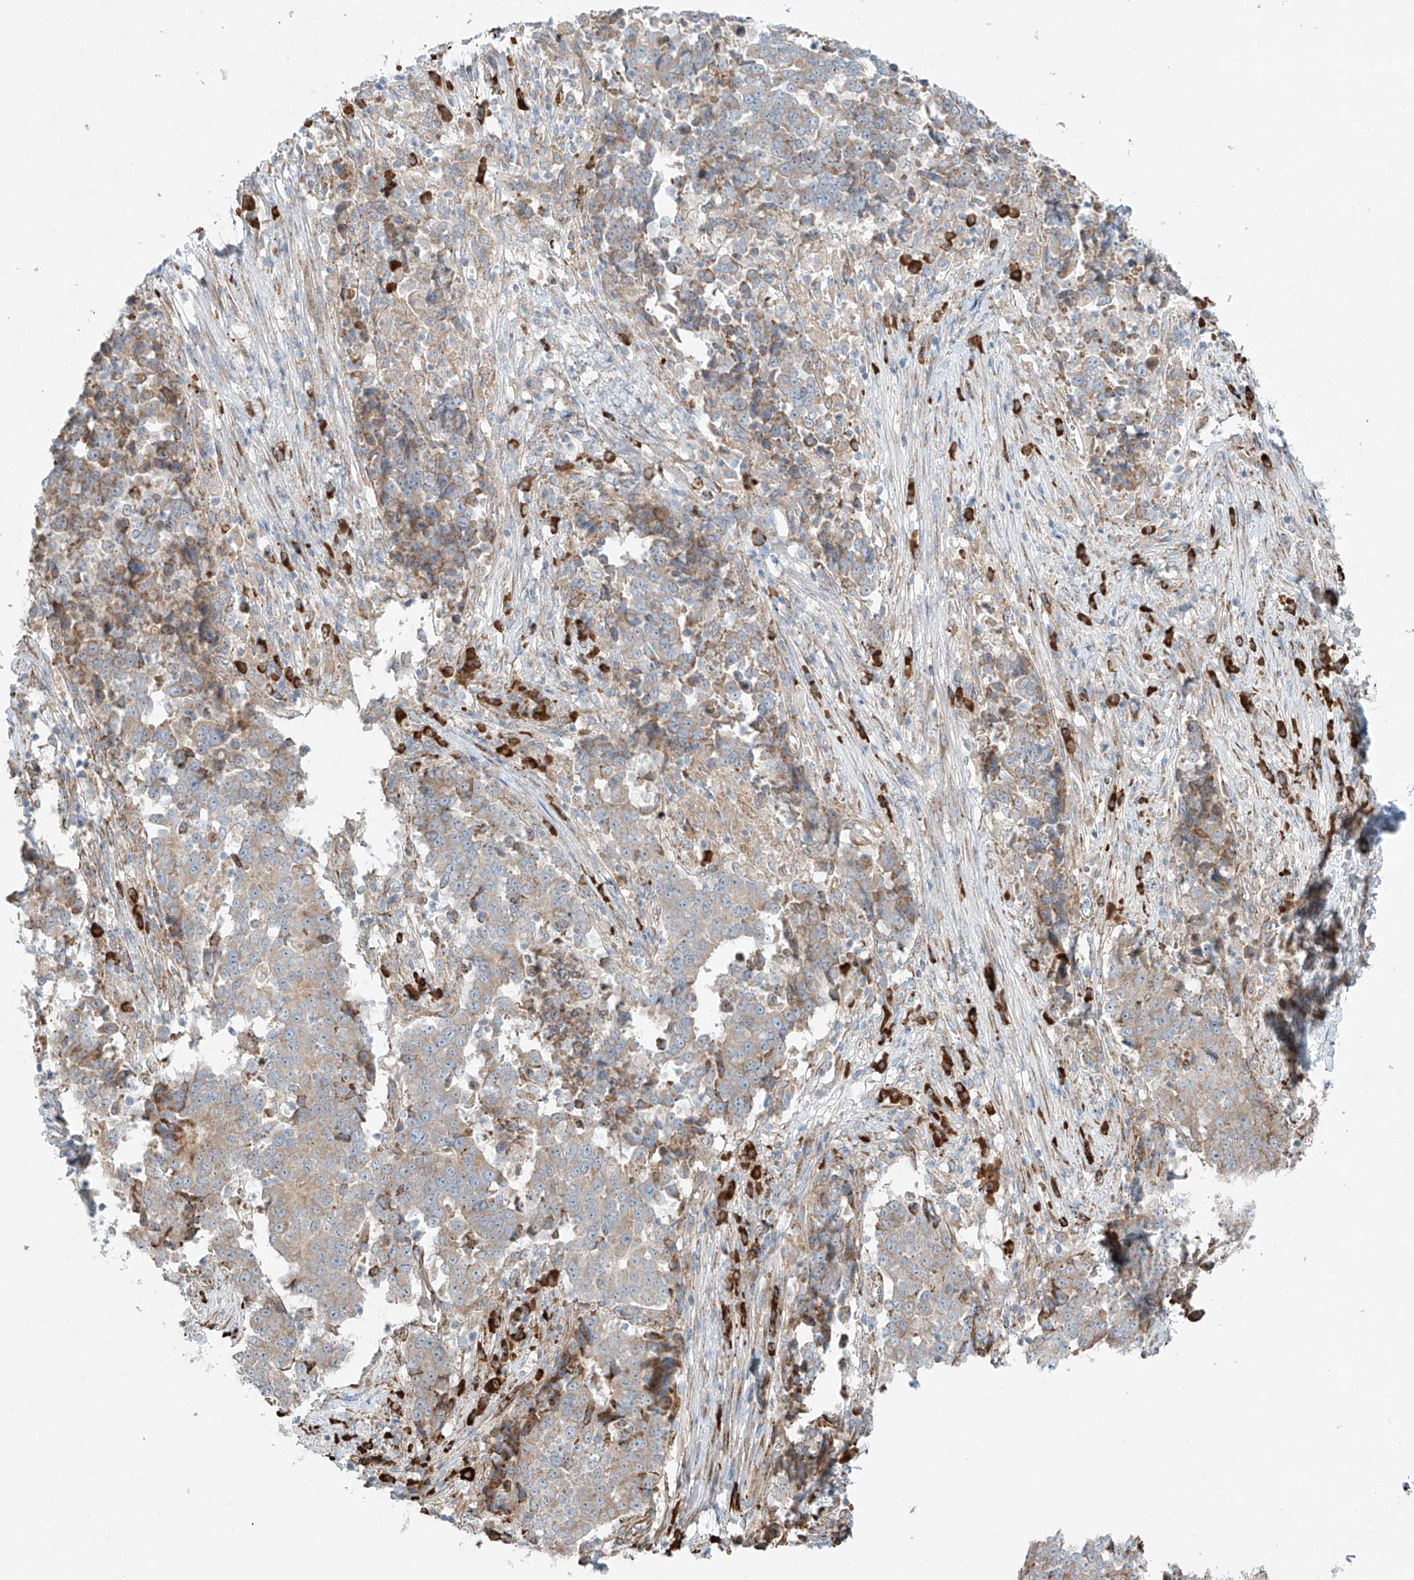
{"staining": {"intensity": "weak", "quantity": "25%-75%", "location": "cytoplasmic/membranous"}, "tissue": "stomach cancer", "cell_type": "Tumor cells", "image_type": "cancer", "snomed": [{"axis": "morphology", "description": "Adenocarcinoma, NOS"}, {"axis": "topography", "description": "Stomach"}], "caption": "Human stomach cancer stained with a protein marker demonstrates weak staining in tumor cells.", "gene": "EIPR1", "patient": {"sex": "male", "age": 59}}